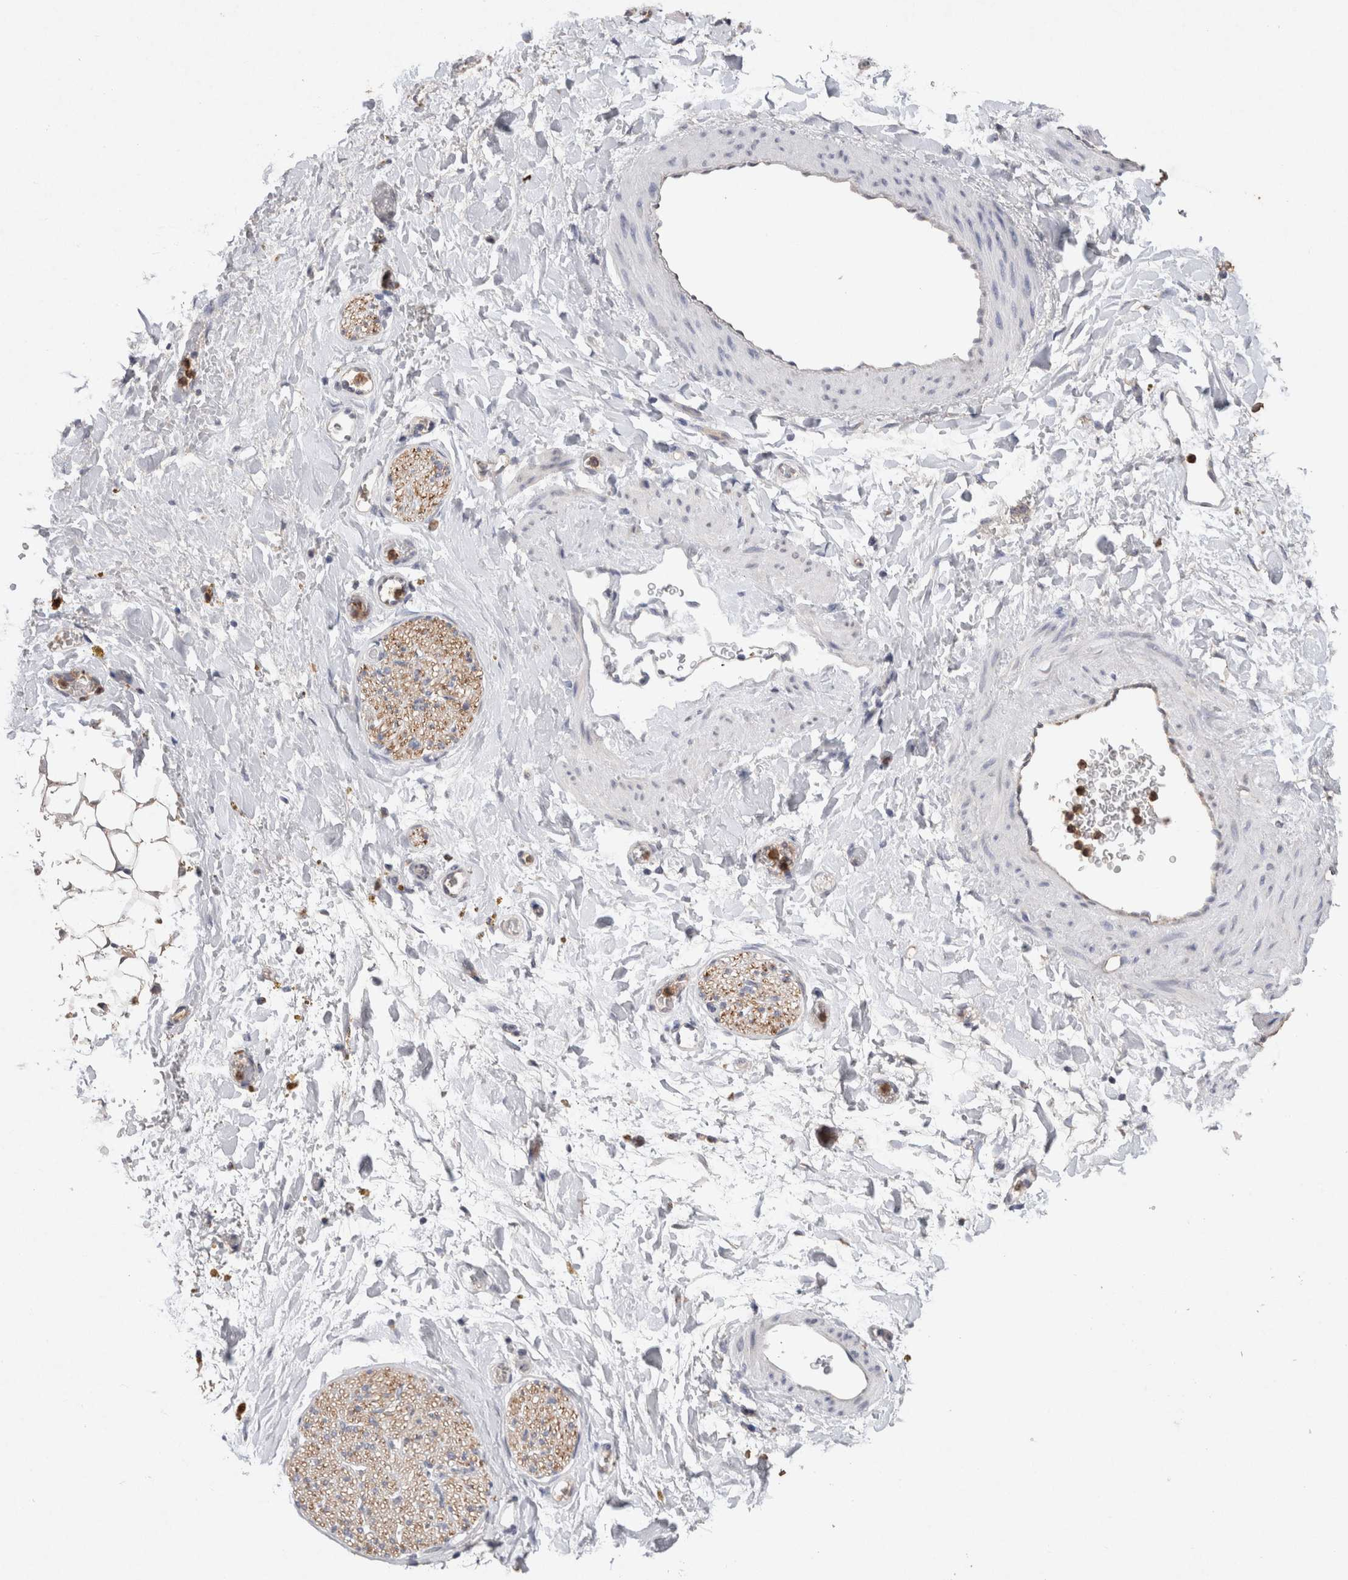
{"staining": {"intensity": "weak", "quantity": ">75%", "location": "cytoplasmic/membranous"}, "tissue": "adipose tissue", "cell_type": "Adipocytes", "image_type": "normal", "snomed": [{"axis": "morphology", "description": "Normal tissue, NOS"}, {"axis": "topography", "description": "Kidney"}, {"axis": "topography", "description": "Peripheral nerve tissue"}], "caption": "Protein analysis of benign adipose tissue displays weak cytoplasmic/membranous staining in about >75% of adipocytes.", "gene": "FABP7", "patient": {"sex": "male", "age": 7}}